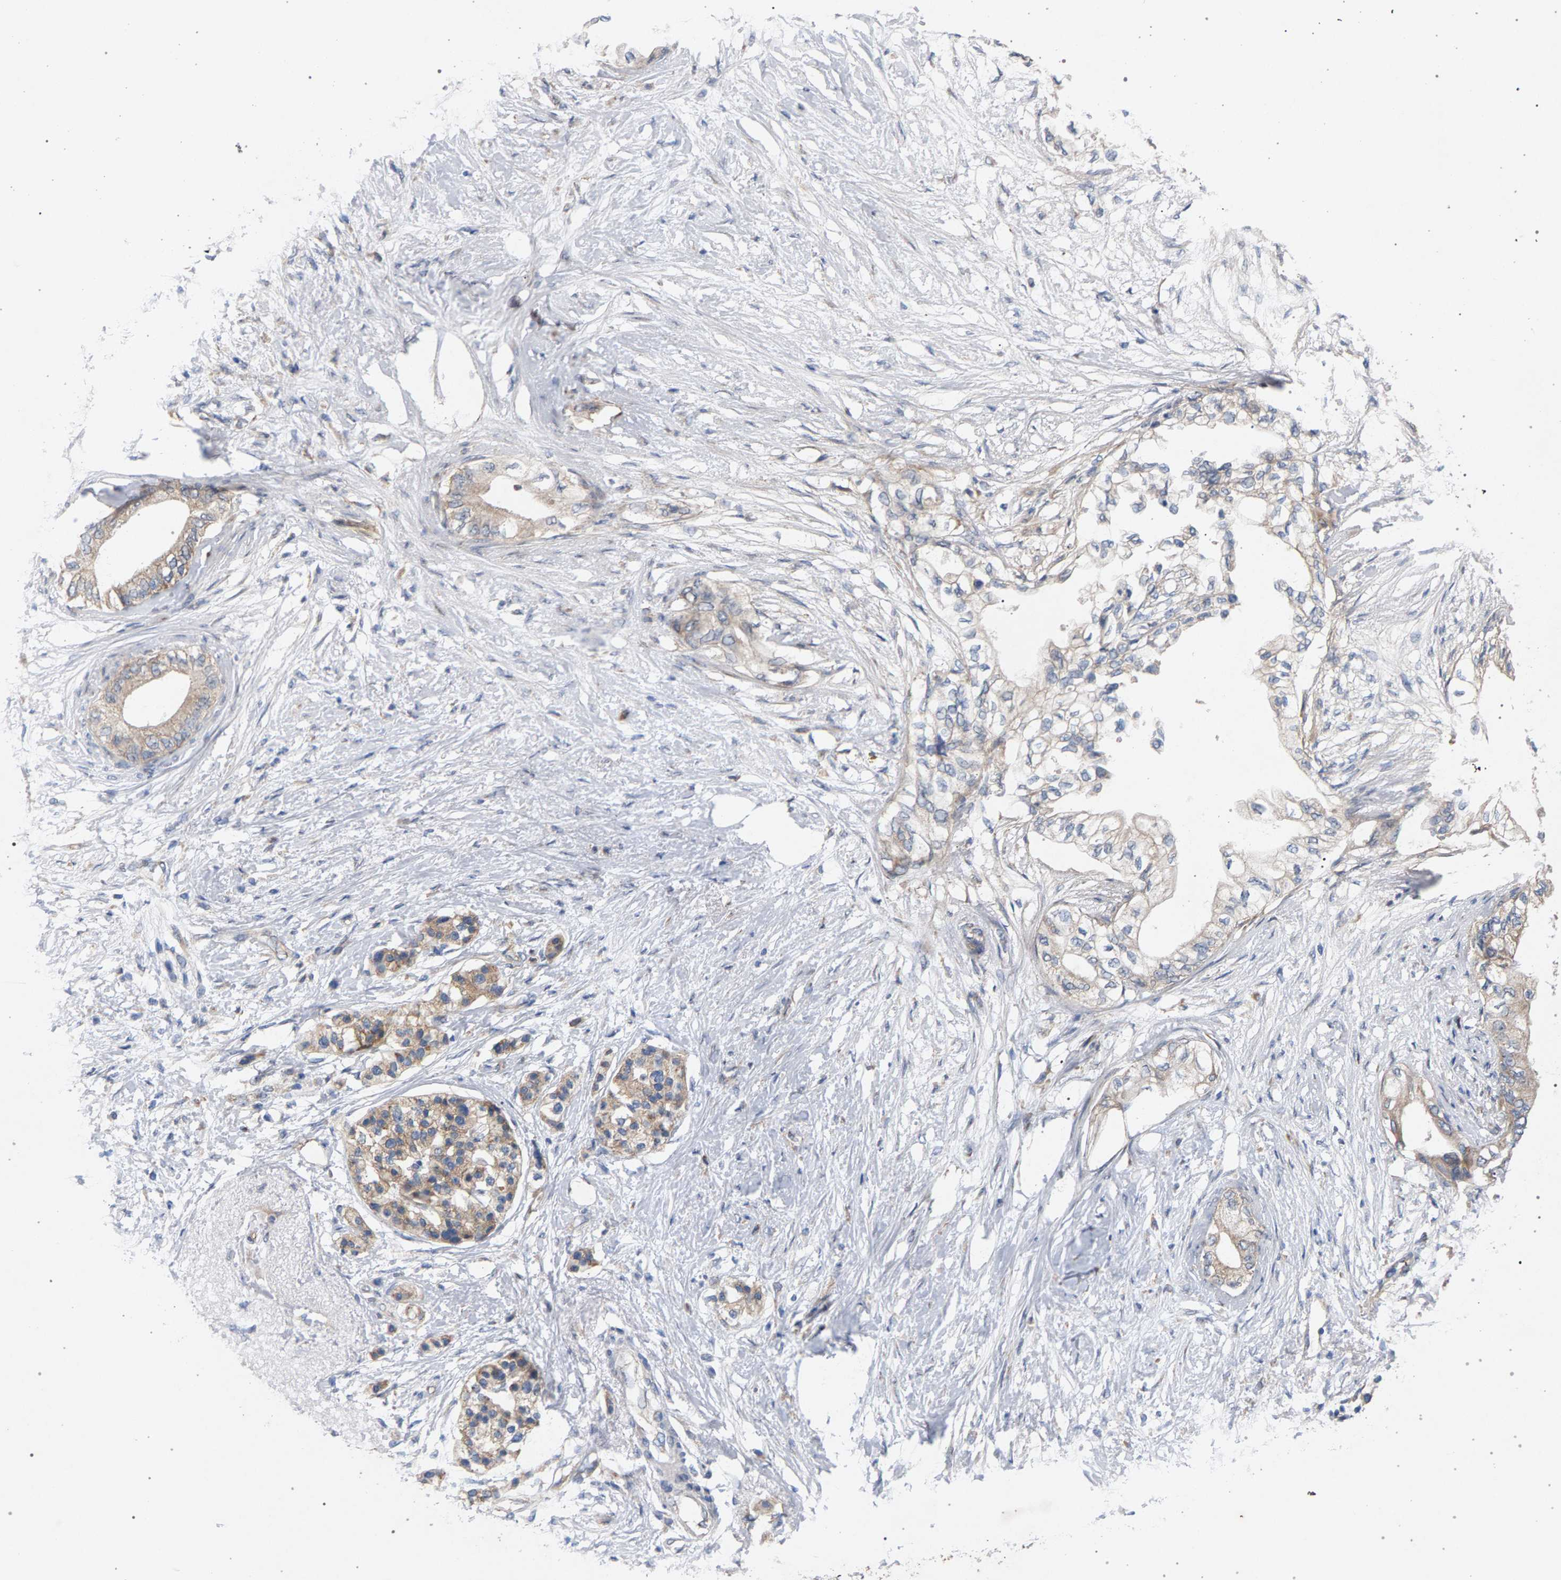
{"staining": {"intensity": "weak", "quantity": "<25%", "location": "cytoplasmic/membranous"}, "tissue": "pancreatic cancer", "cell_type": "Tumor cells", "image_type": "cancer", "snomed": [{"axis": "morphology", "description": "Normal tissue, NOS"}, {"axis": "morphology", "description": "Adenocarcinoma, NOS"}, {"axis": "topography", "description": "Pancreas"}, {"axis": "topography", "description": "Duodenum"}], "caption": "The histopathology image displays no staining of tumor cells in adenocarcinoma (pancreatic).", "gene": "MAMDC2", "patient": {"sex": "female", "age": 60}}